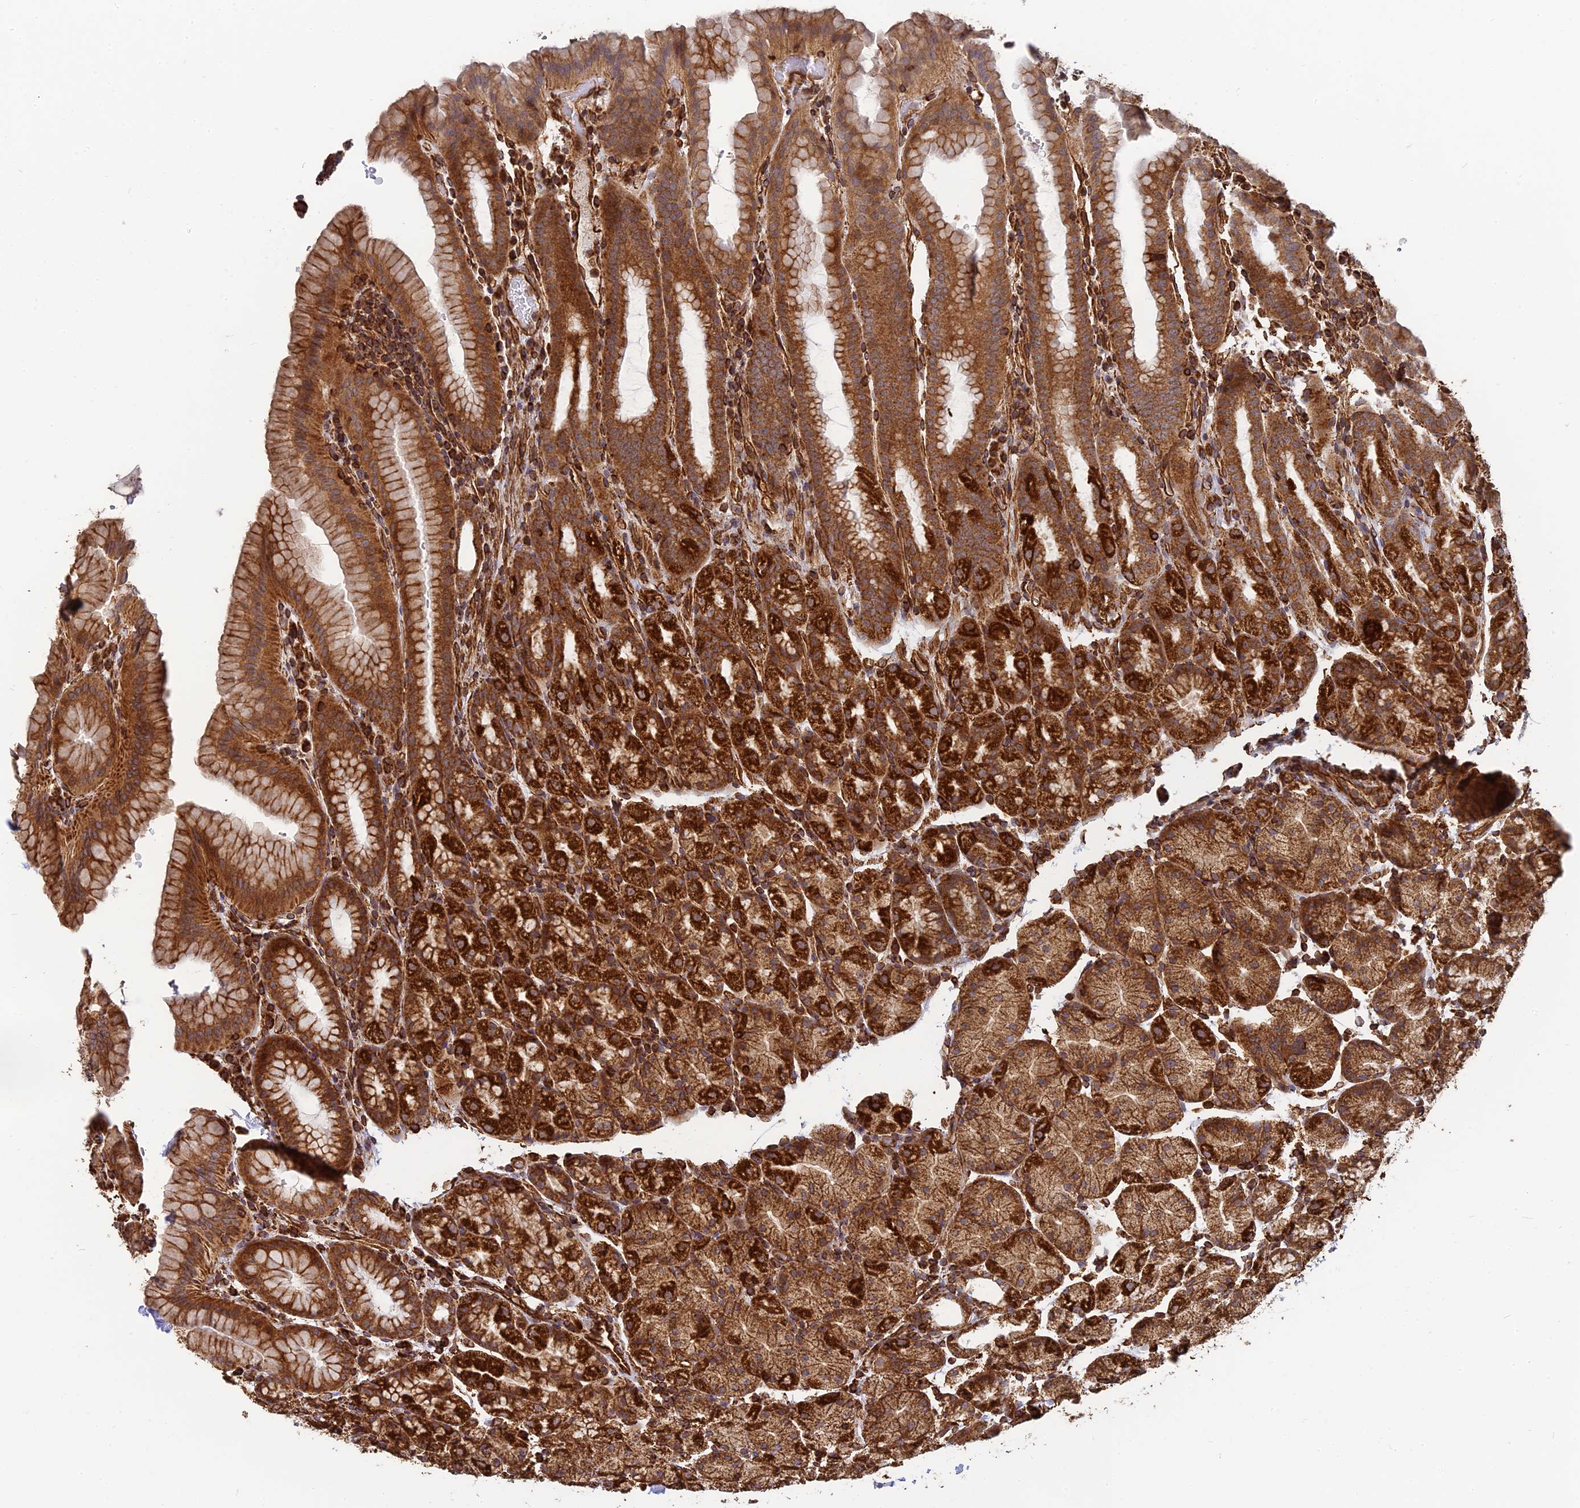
{"staining": {"intensity": "strong", "quantity": ">75%", "location": "cytoplasmic/membranous"}, "tissue": "stomach", "cell_type": "Glandular cells", "image_type": "normal", "snomed": [{"axis": "morphology", "description": "Normal tissue, NOS"}, {"axis": "topography", "description": "Stomach, upper"}, {"axis": "topography", "description": "Stomach, lower"}, {"axis": "topography", "description": "Small intestine"}], "caption": "Protein positivity by IHC shows strong cytoplasmic/membranous staining in about >75% of glandular cells in unremarkable stomach.", "gene": "DSTYK", "patient": {"sex": "male", "age": 68}}